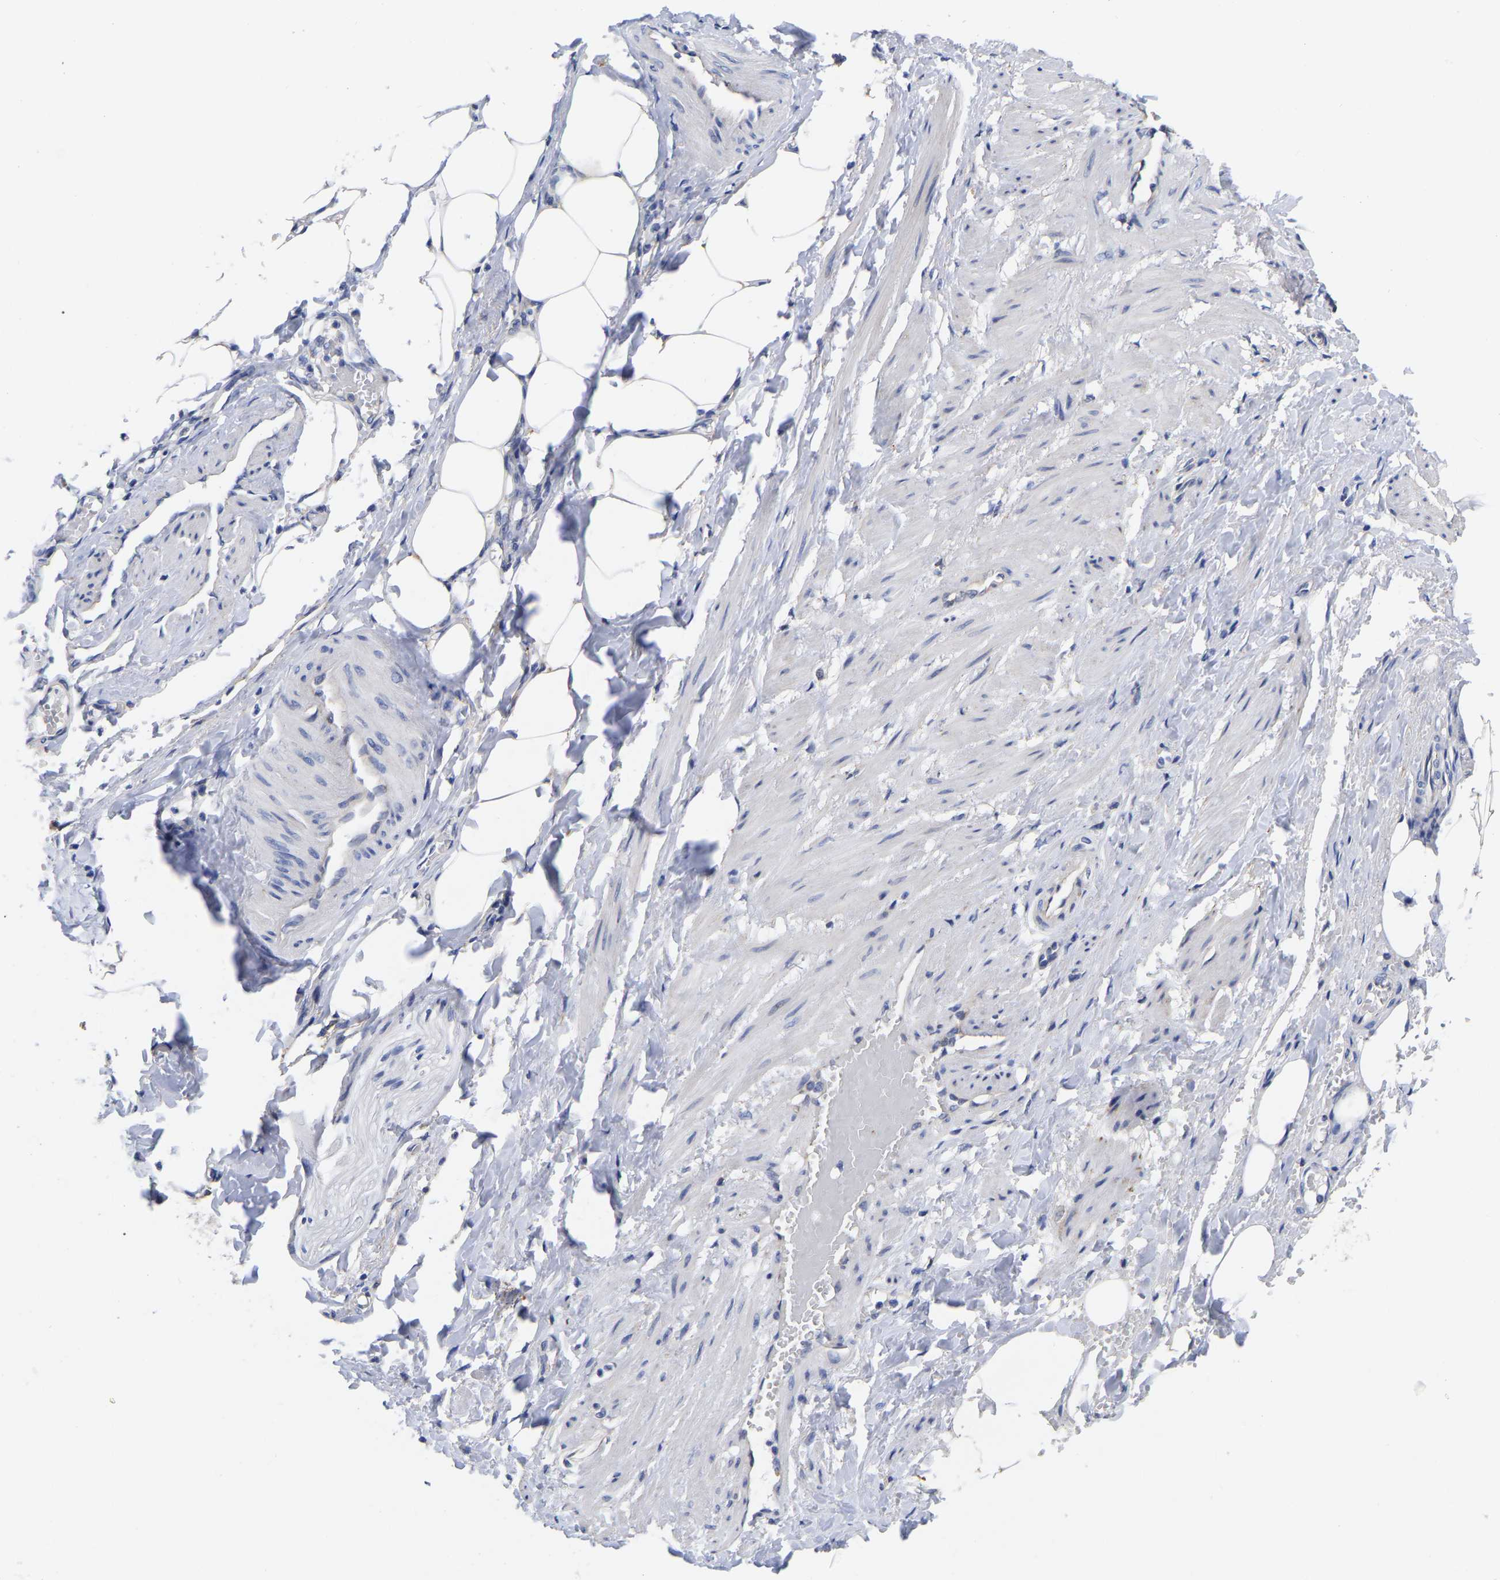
{"staining": {"intensity": "weak", "quantity": ">75%", "location": "cytoplasmic/membranous"}, "tissue": "adipose tissue", "cell_type": "Adipocytes", "image_type": "normal", "snomed": [{"axis": "morphology", "description": "Normal tissue, NOS"}, {"axis": "topography", "description": "Soft tissue"}, {"axis": "topography", "description": "Vascular tissue"}], "caption": "IHC (DAB) staining of unremarkable adipose tissue shows weak cytoplasmic/membranous protein positivity in approximately >75% of adipocytes.", "gene": "CFAP298", "patient": {"sex": "female", "age": 35}}